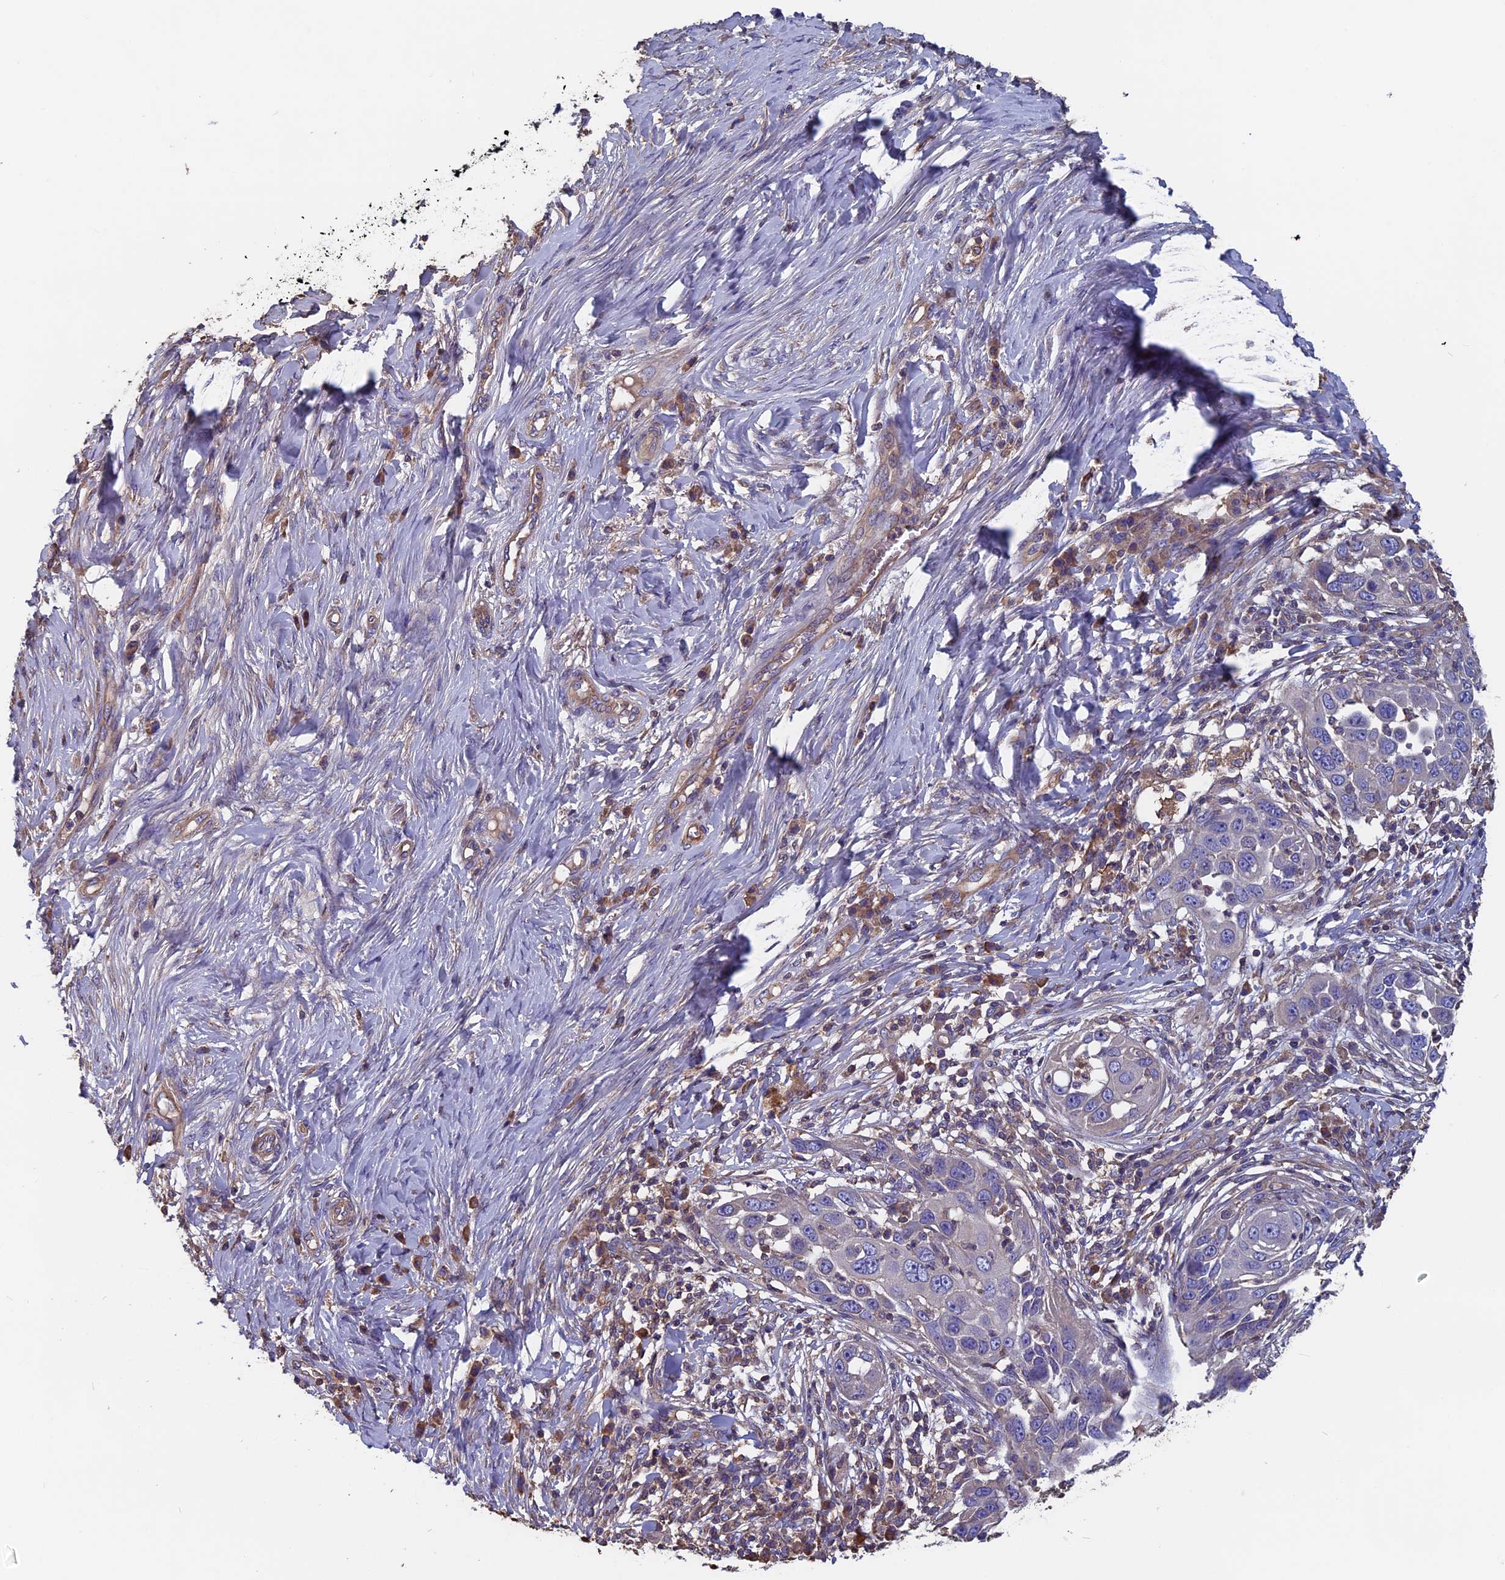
{"staining": {"intensity": "negative", "quantity": "none", "location": "none"}, "tissue": "skin cancer", "cell_type": "Tumor cells", "image_type": "cancer", "snomed": [{"axis": "morphology", "description": "Squamous cell carcinoma, NOS"}, {"axis": "topography", "description": "Skin"}], "caption": "Photomicrograph shows no significant protein staining in tumor cells of skin cancer.", "gene": "CCDC153", "patient": {"sex": "female", "age": 44}}